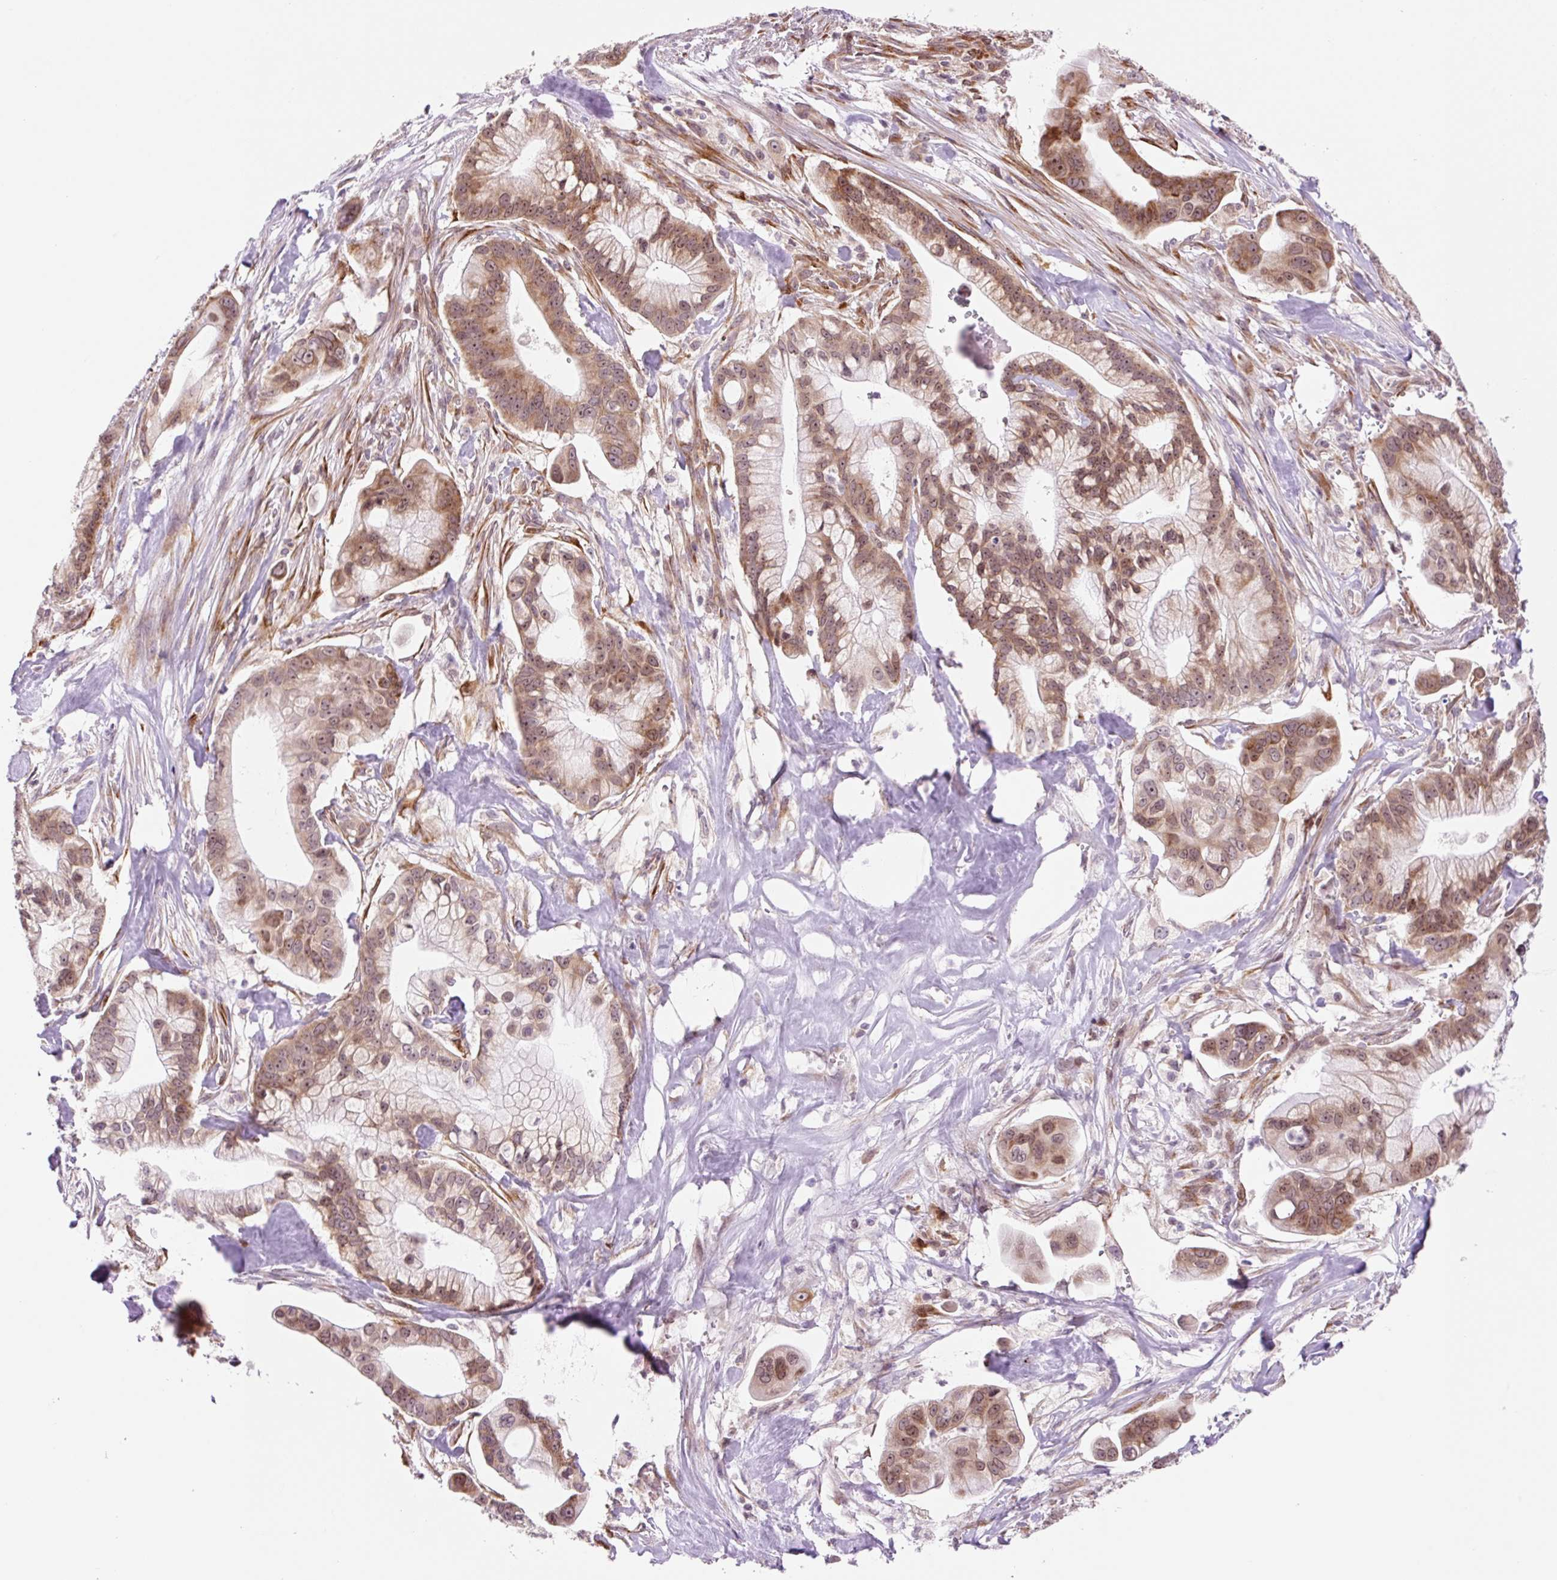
{"staining": {"intensity": "moderate", "quantity": ">75%", "location": "cytoplasmic/membranous,nuclear"}, "tissue": "pancreatic cancer", "cell_type": "Tumor cells", "image_type": "cancer", "snomed": [{"axis": "morphology", "description": "Adenocarcinoma, NOS"}, {"axis": "topography", "description": "Pancreas"}], "caption": "This is an image of immunohistochemistry staining of adenocarcinoma (pancreatic), which shows moderate staining in the cytoplasmic/membranous and nuclear of tumor cells.", "gene": "RPL41", "patient": {"sex": "male", "age": 68}}